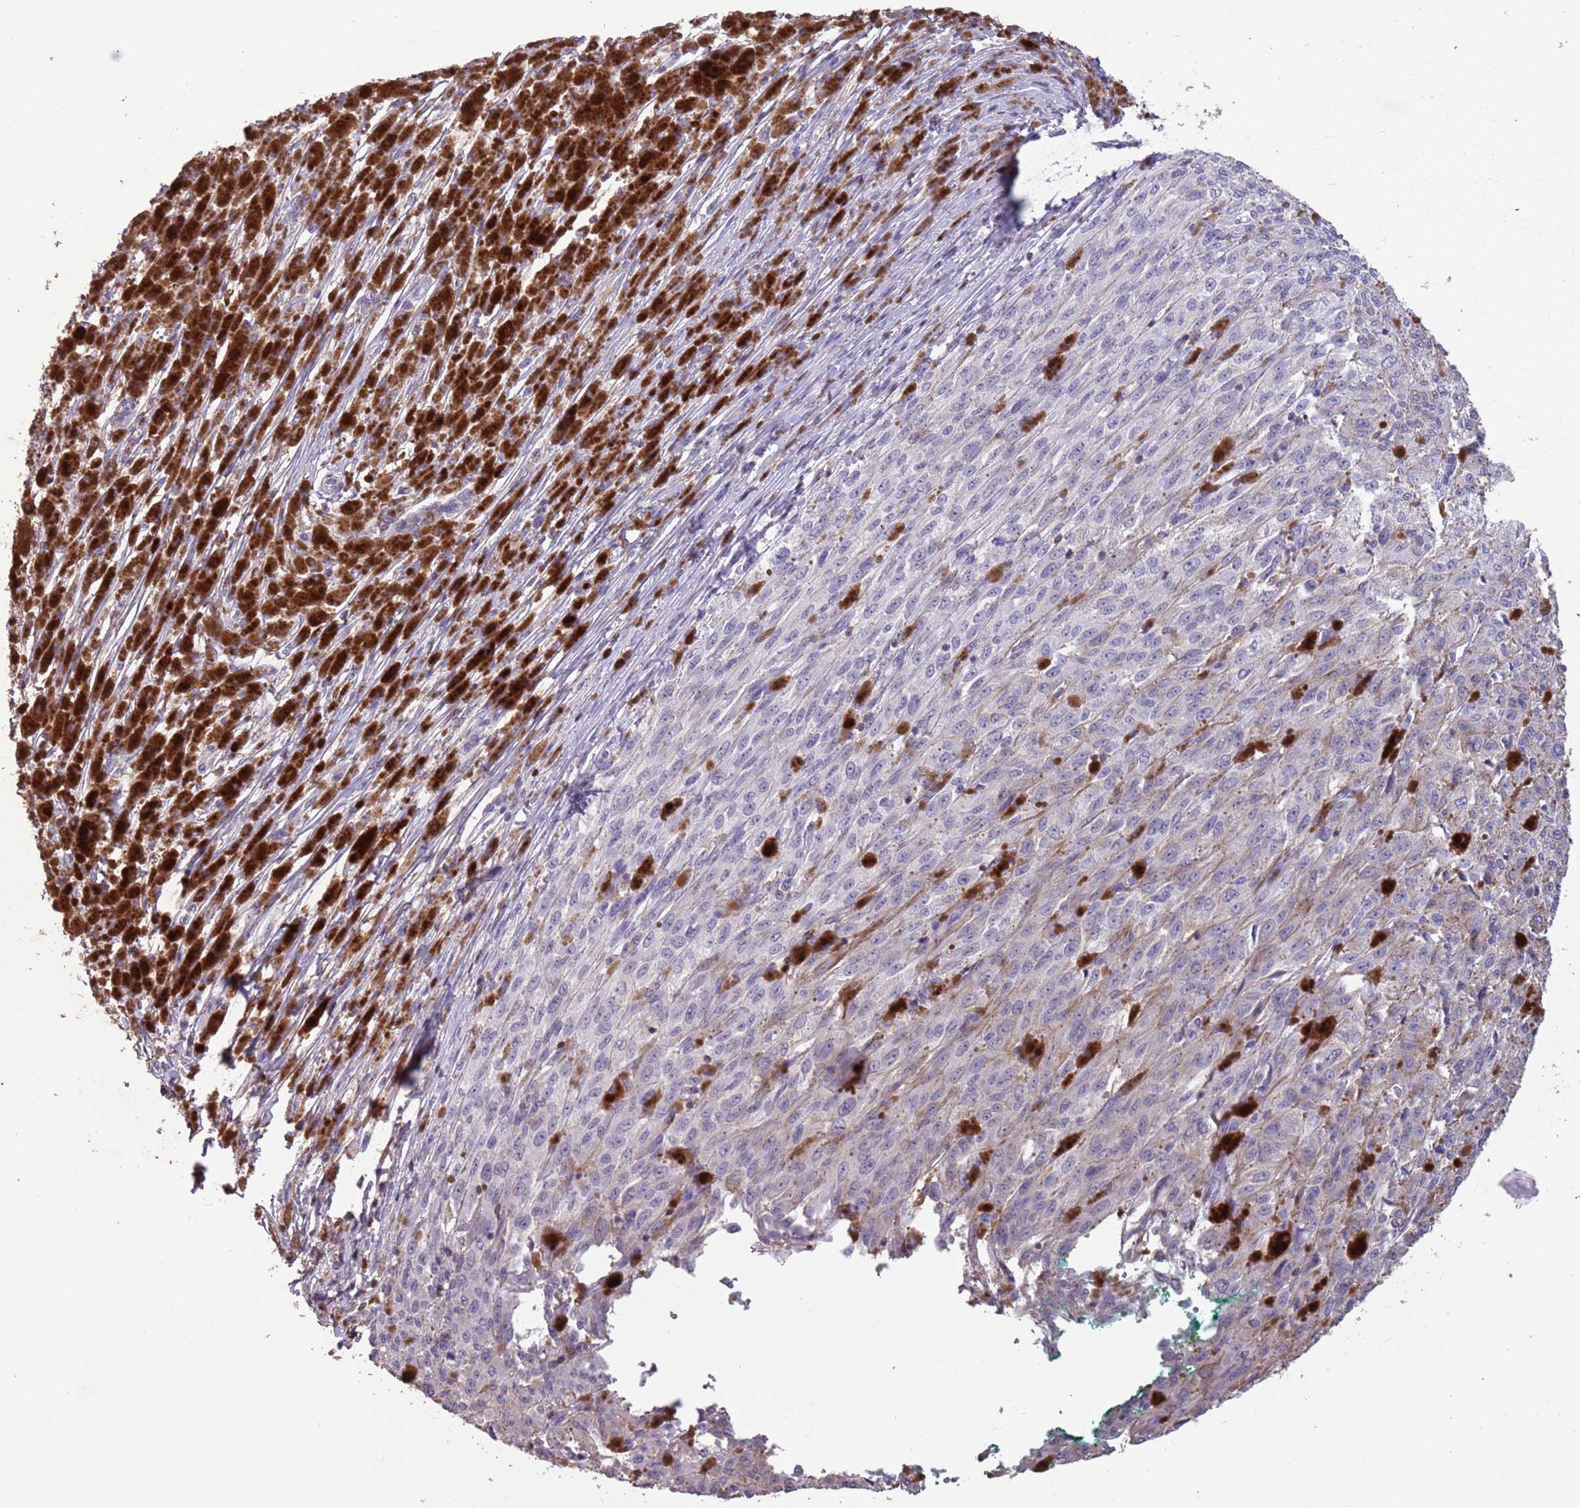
{"staining": {"intensity": "negative", "quantity": "none", "location": "none"}, "tissue": "melanoma", "cell_type": "Tumor cells", "image_type": "cancer", "snomed": [{"axis": "morphology", "description": "Malignant melanoma, NOS"}, {"axis": "topography", "description": "Skin"}], "caption": "Human malignant melanoma stained for a protein using immunohistochemistry (IHC) shows no positivity in tumor cells.", "gene": "SUN5", "patient": {"sex": "female", "age": 52}}